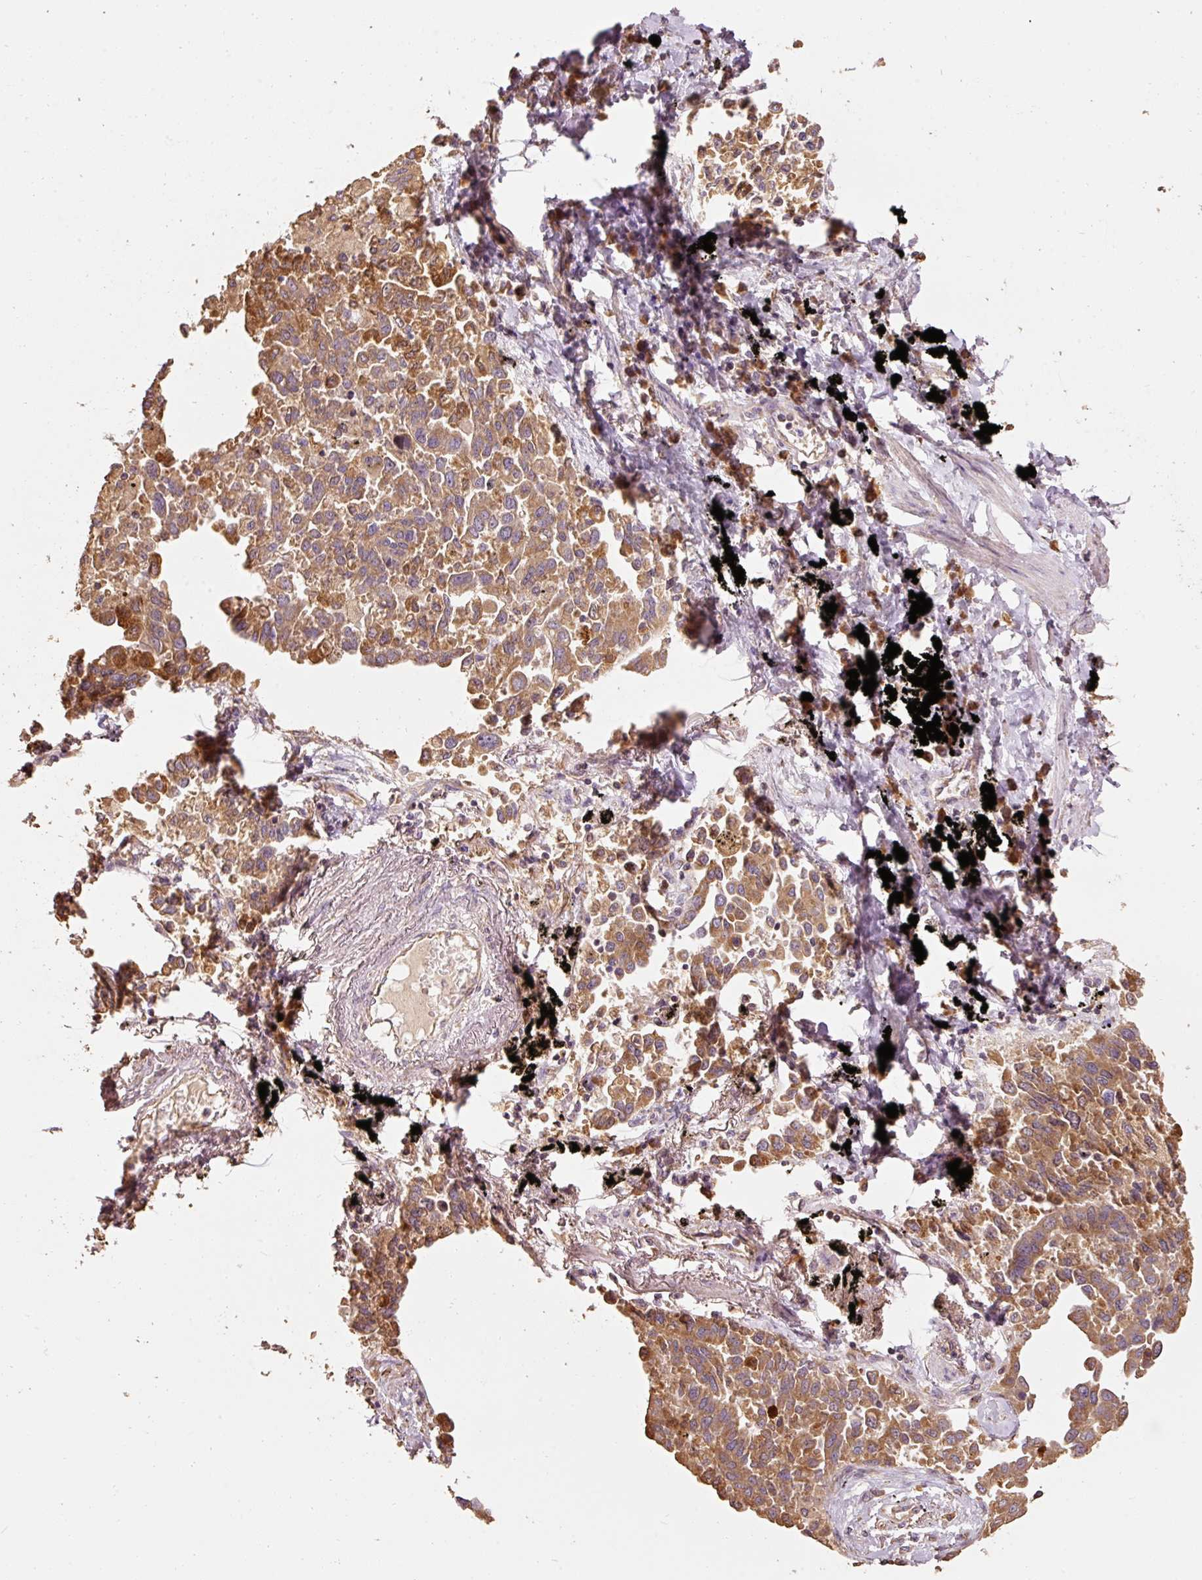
{"staining": {"intensity": "moderate", "quantity": ">75%", "location": "cytoplasmic/membranous"}, "tissue": "lung cancer", "cell_type": "Tumor cells", "image_type": "cancer", "snomed": [{"axis": "morphology", "description": "Adenocarcinoma, NOS"}, {"axis": "topography", "description": "Lung"}], "caption": "Immunohistochemical staining of lung cancer demonstrates moderate cytoplasmic/membranous protein staining in approximately >75% of tumor cells.", "gene": "EFHC1", "patient": {"sex": "male", "age": 67}}